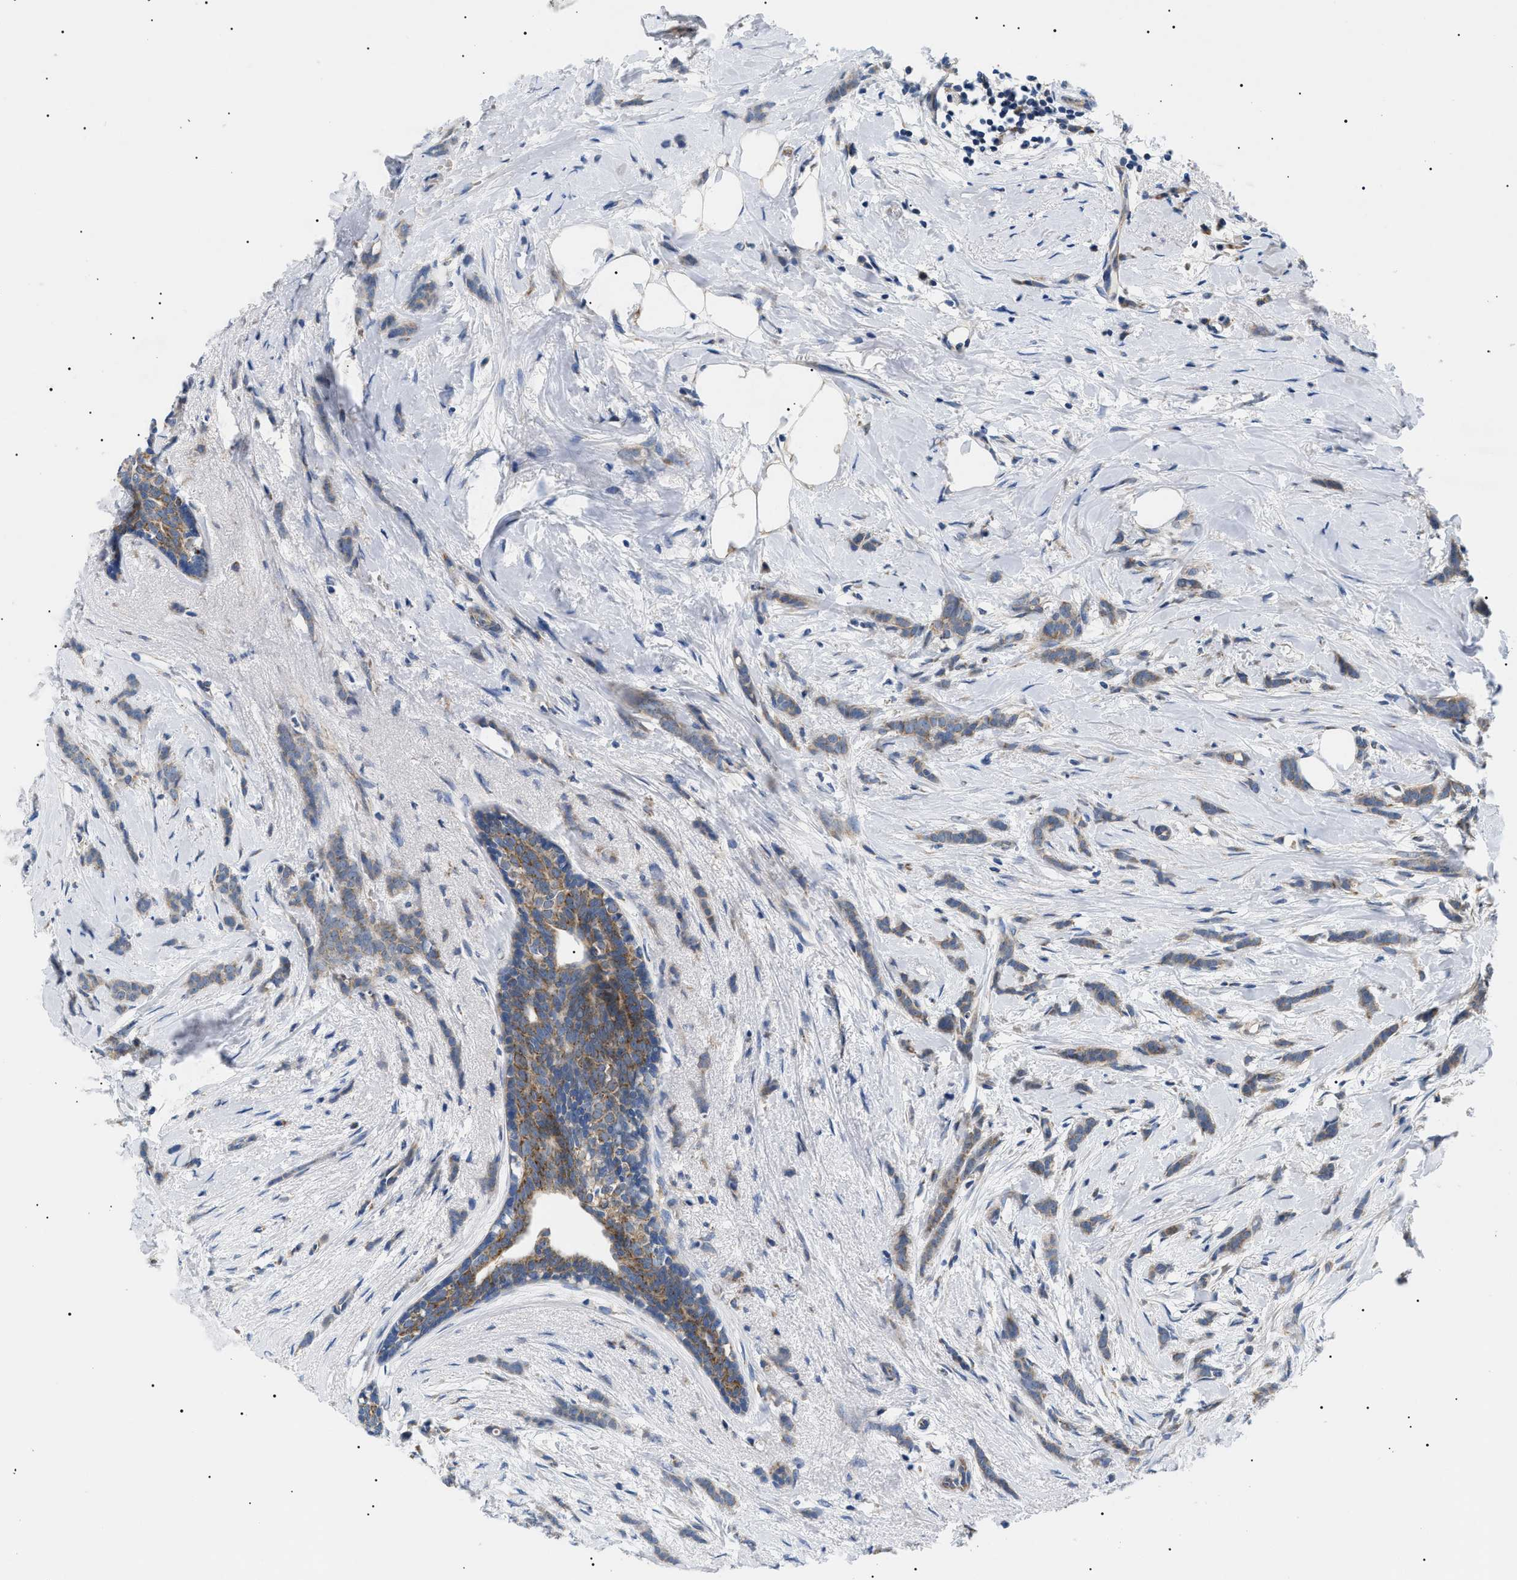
{"staining": {"intensity": "moderate", "quantity": ">75%", "location": "cytoplasmic/membranous"}, "tissue": "breast cancer", "cell_type": "Tumor cells", "image_type": "cancer", "snomed": [{"axis": "morphology", "description": "Lobular carcinoma, in situ"}, {"axis": "morphology", "description": "Lobular carcinoma"}, {"axis": "topography", "description": "Breast"}], "caption": "This is an image of immunohistochemistry staining of breast lobular carcinoma, which shows moderate staining in the cytoplasmic/membranous of tumor cells.", "gene": "TOMM6", "patient": {"sex": "female", "age": 41}}